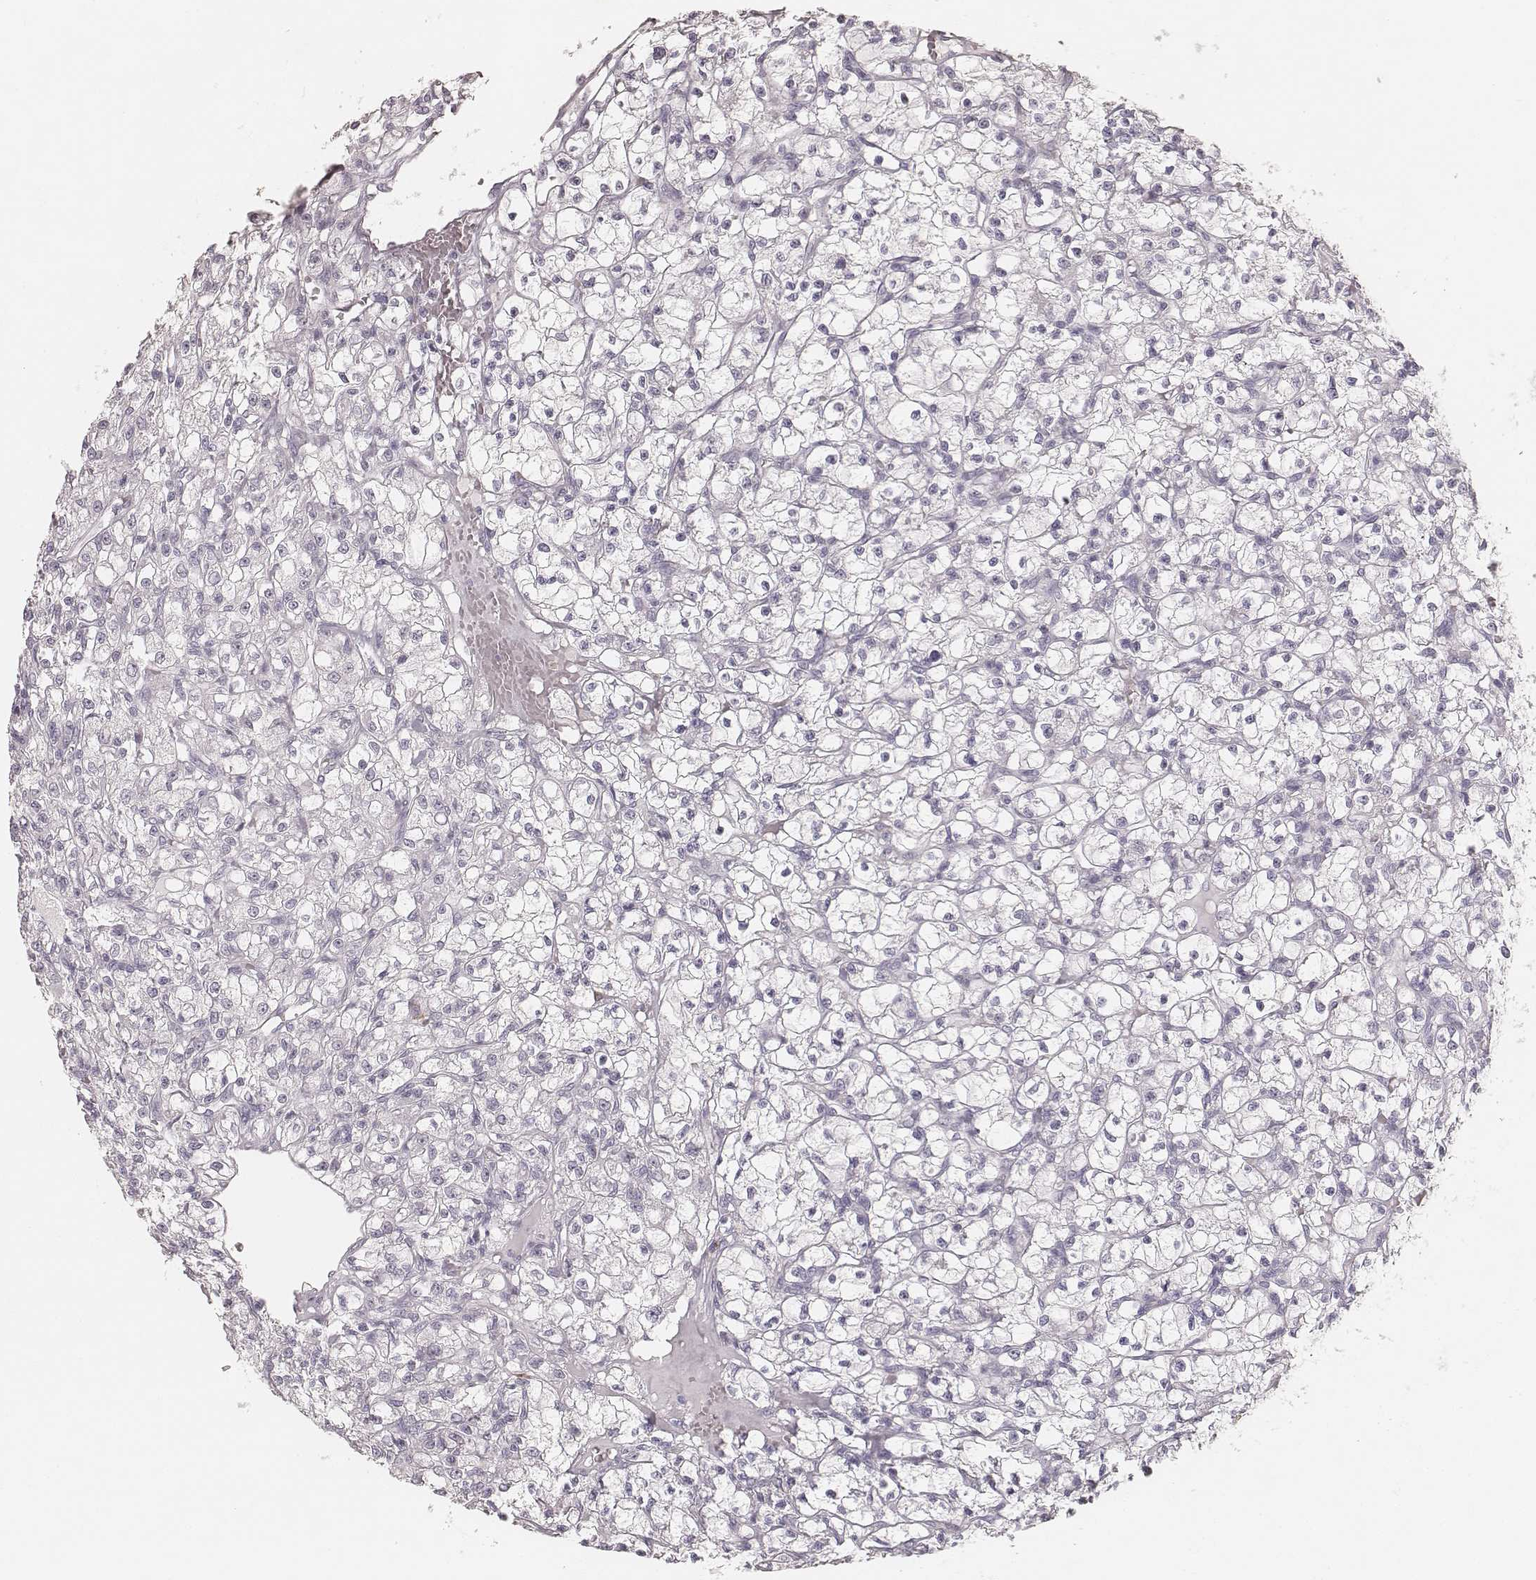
{"staining": {"intensity": "negative", "quantity": "none", "location": "none"}, "tissue": "renal cancer", "cell_type": "Tumor cells", "image_type": "cancer", "snomed": [{"axis": "morphology", "description": "Adenocarcinoma, NOS"}, {"axis": "topography", "description": "Kidney"}], "caption": "A histopathology image of human renal cancer is negative for staining in tumor cells. (Brightfield microscopy of DAB (3,3'-diaminobenzidine) immunohistochemistry at high magnification).", "gene": "KRT82", "patient": {"sex": "female", "age": 59}}